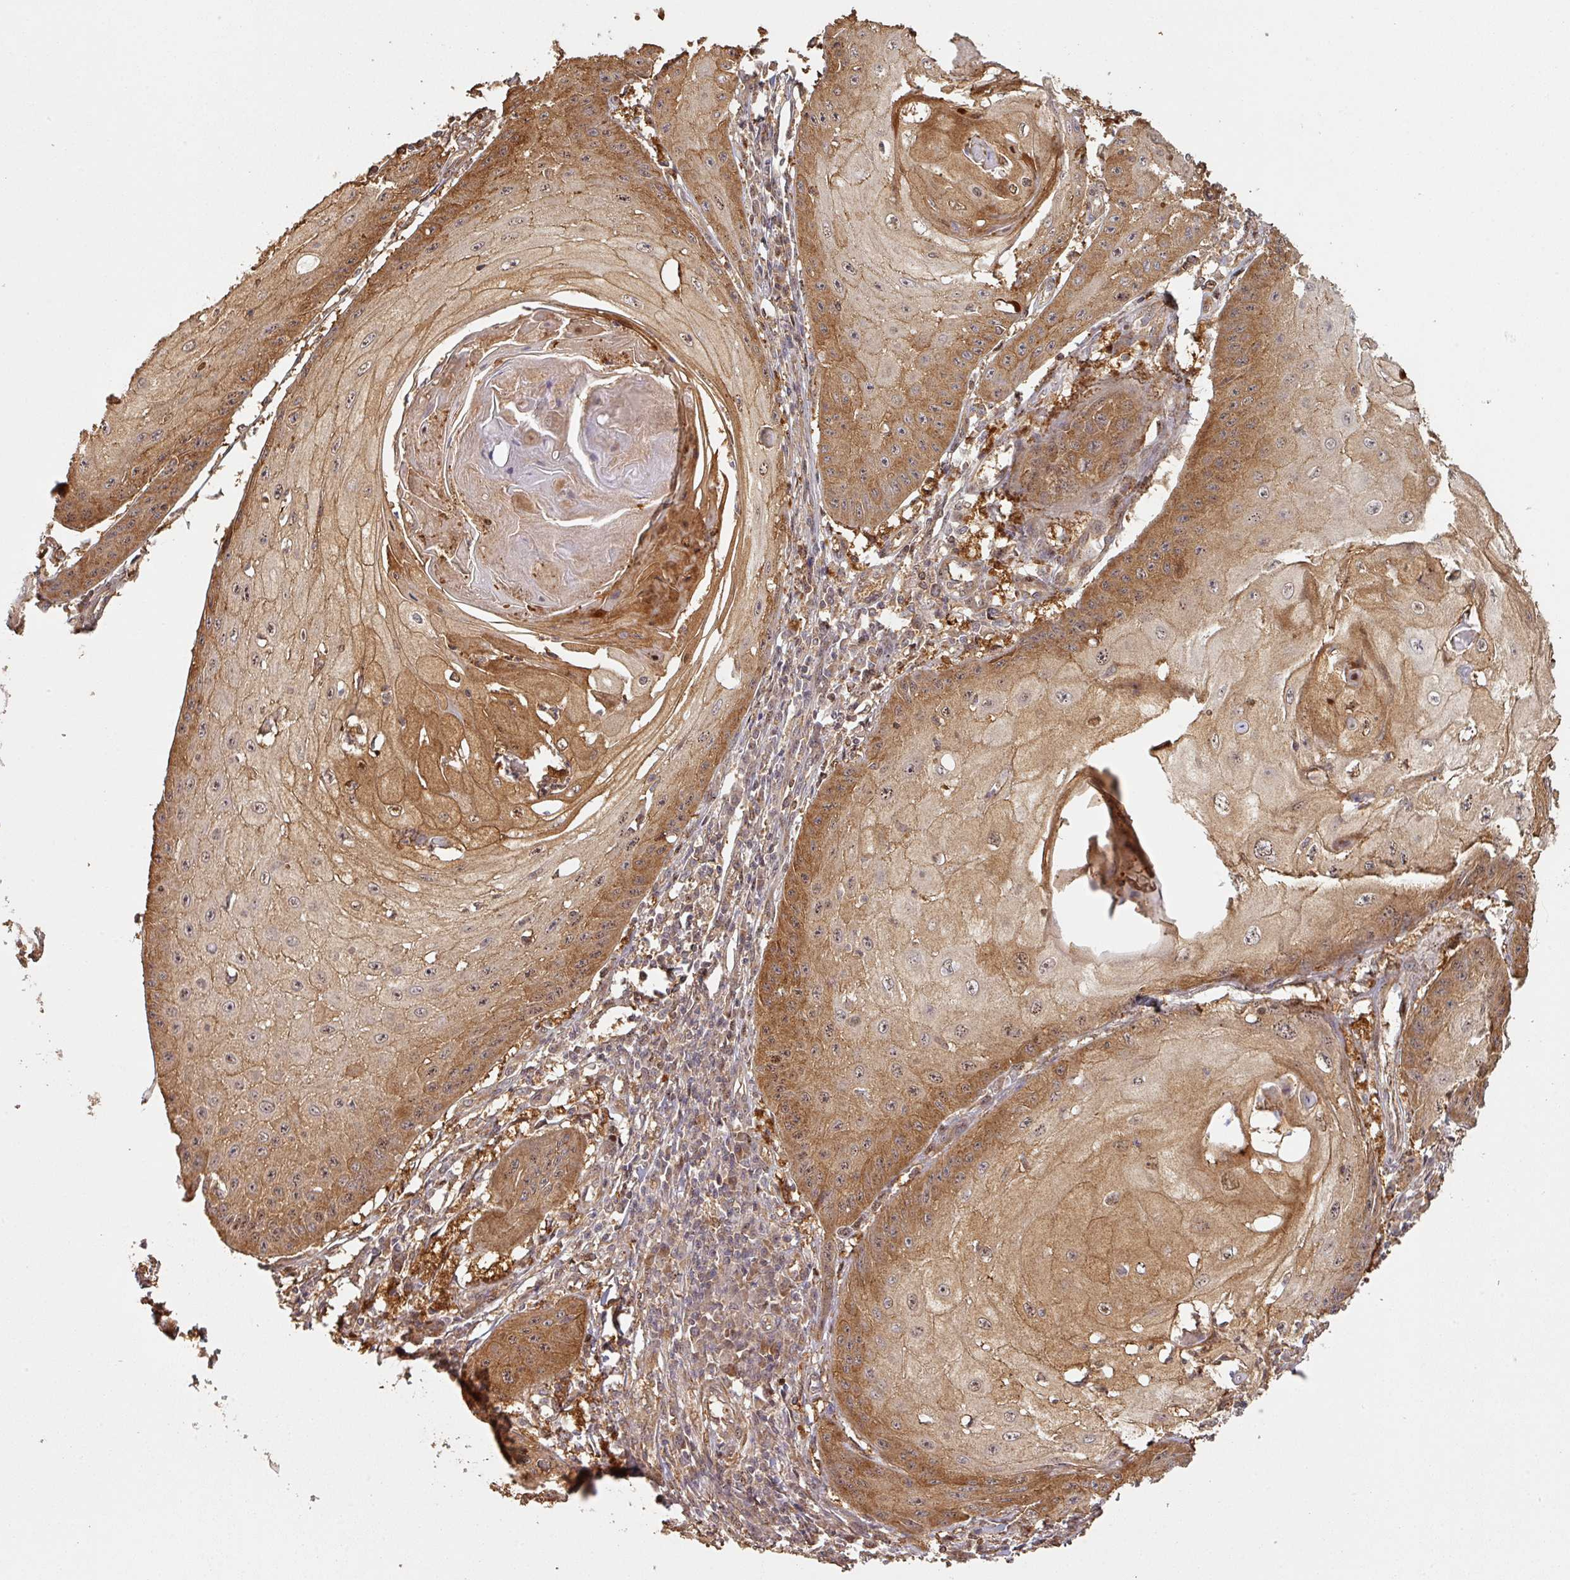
{"staining": {"intensity": "moderate", "quantity": ">75%", "location": "cytoplasmic/membranous,nuclear"}, "tissue": "skin cancer", "cell_type": "Tumor cells", "image_type": "cancer", "snomed": [{"axis": "morphology", "description": "Squamous cell carcinoma, NOS"}, {"axis": "topography", "description": "Skin"}], "caption": "Moderate cytoplasmic/membranous and nuclear protein expression is present in approximately >75% of tumor cells in skin cancer (squamous cell carcinoma).", "gene": "ZNF322", "patient": {"sex": "male", "age": 70}}